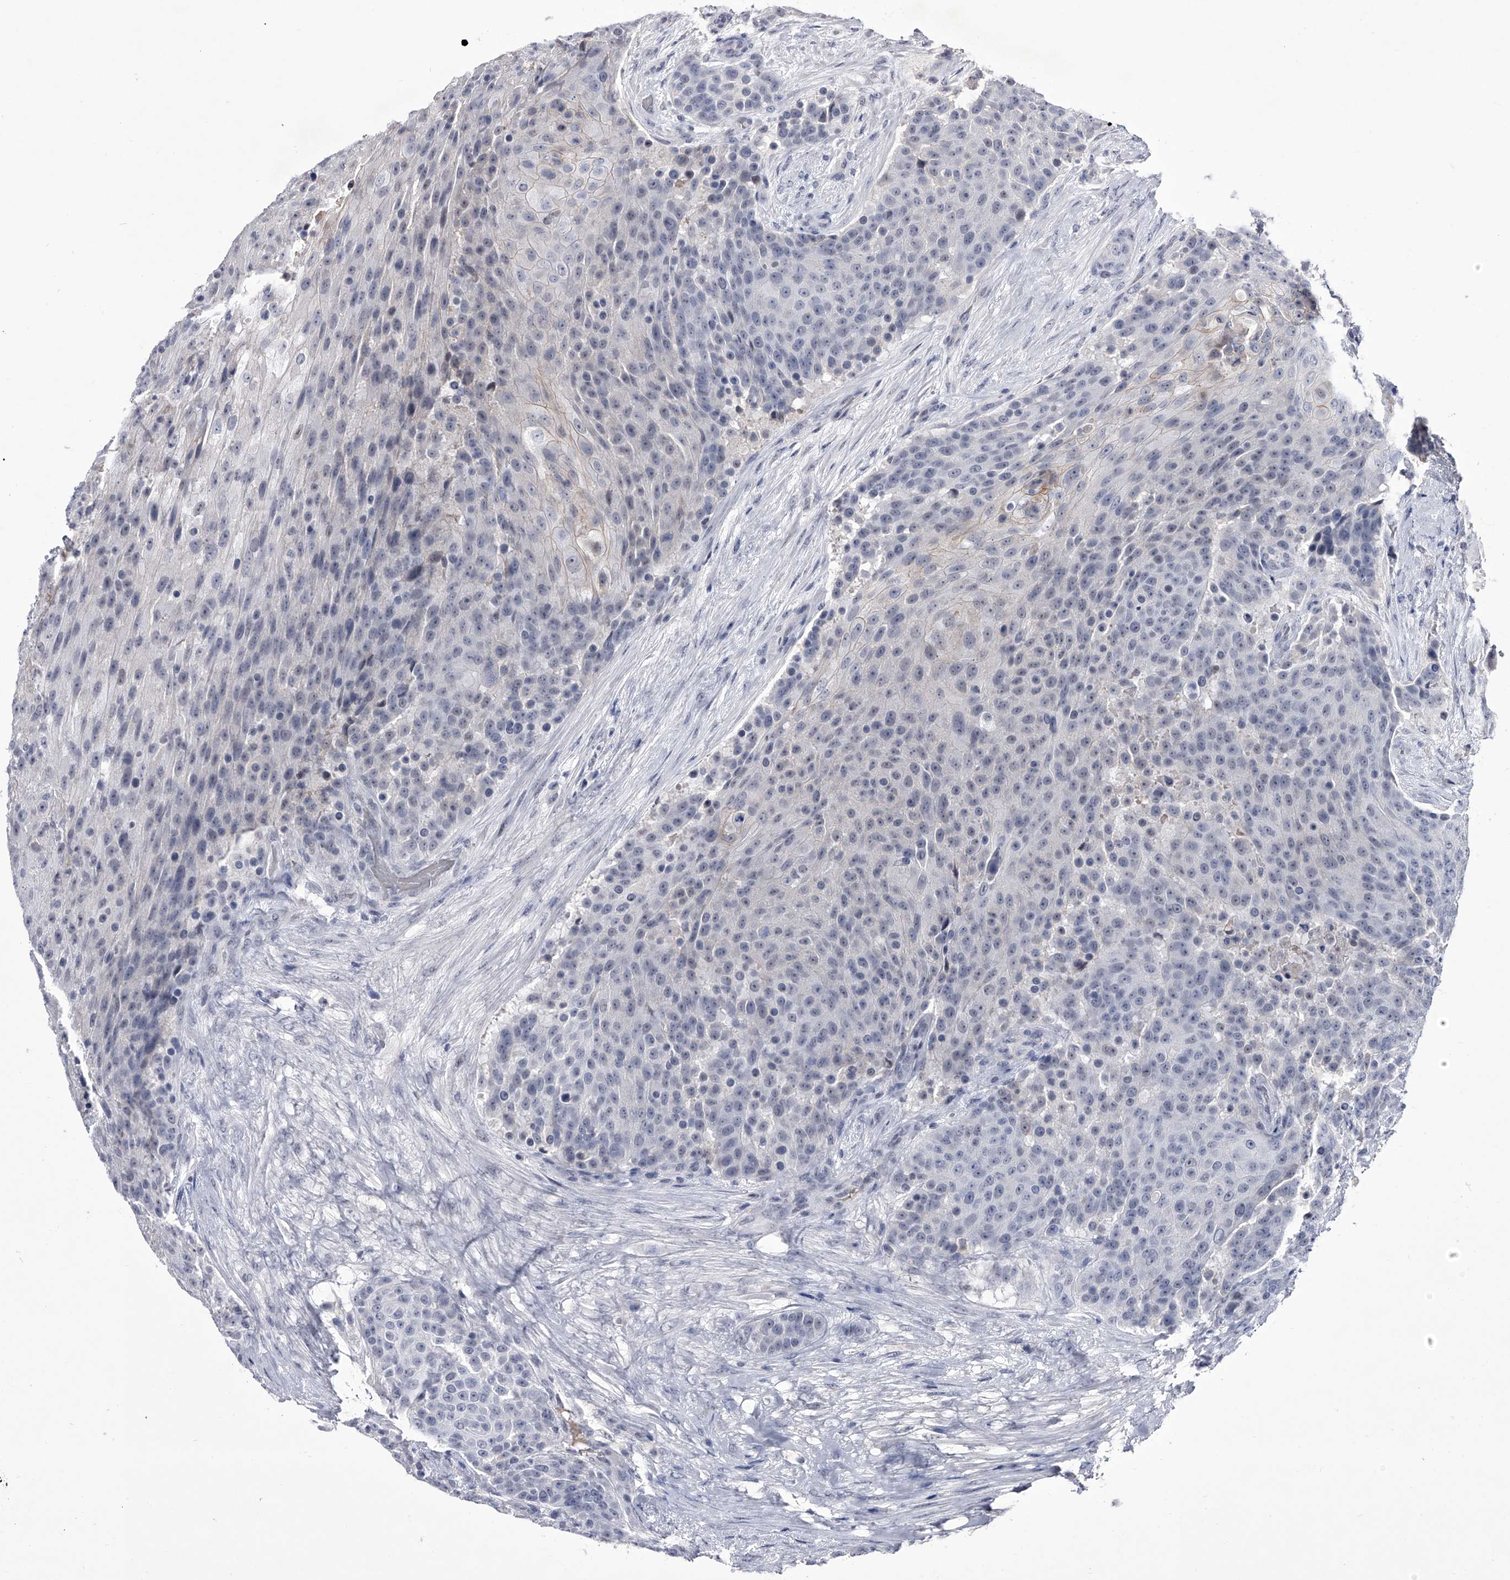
{"staining": {"intensity": "negative", "quantity": "none", "location": "none"}, "tissue": "urothelial cancer", "cell_type": "Tumor cells", "image_type": "cancer", "snomed": [{"axis": "morphology", "description": "Urothelial carcinoma, High grade"}, {"axis": "topography", "description": "Urinary bladder"}], "caption": "Human urothelial cancer stained for a protein using IHC displays no expression in tumor cells.", "gene": "CRISP2", "patient": {"sex": "female", "age": 63}}